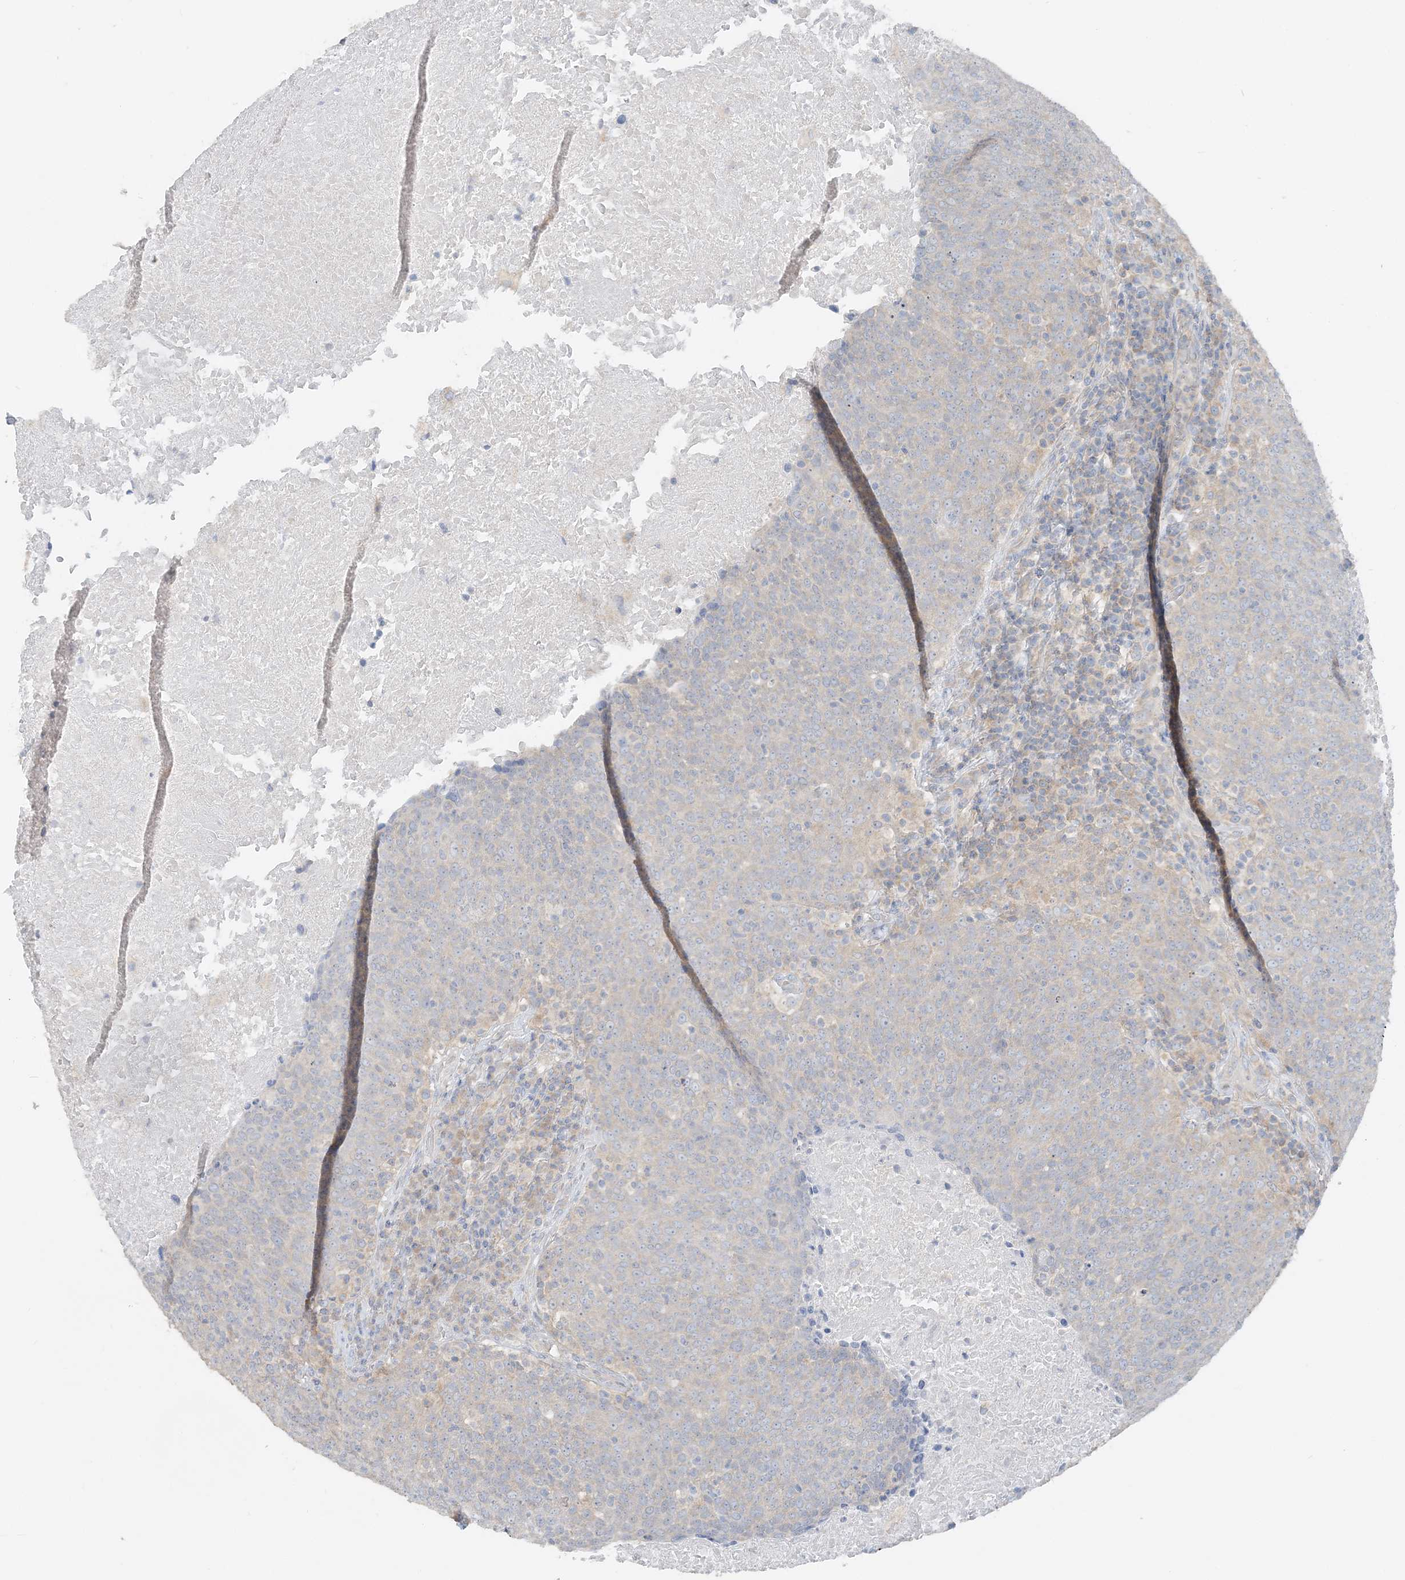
{"staining": {"intensity": "negative", "quantity": "none", "location": "none"}, "tissue": "head and neck cancer", "cell_type": "Tumor cells", "image_type": "cancer", "snomed": [{"axis": "morphology", "description": "Squamous cell carcinoma, NOS"}, {"axis": "morphology", "description": "Squamous cell carcinoma, metastatic, NOS"}, {"axis": "topography", "description": "Lymph node"}, {"axis": "topography", "description": "Head-Neck"}], "caption": "High magnification brightfield microscopy of head and neck squamous cell carcinoma stained with DAB (brown) and counterstained with hematoxylin (blue): tumor cells show no significant expression.", "gene": "TBC1D5", "patient": {"sex": "male", "age": 62}}